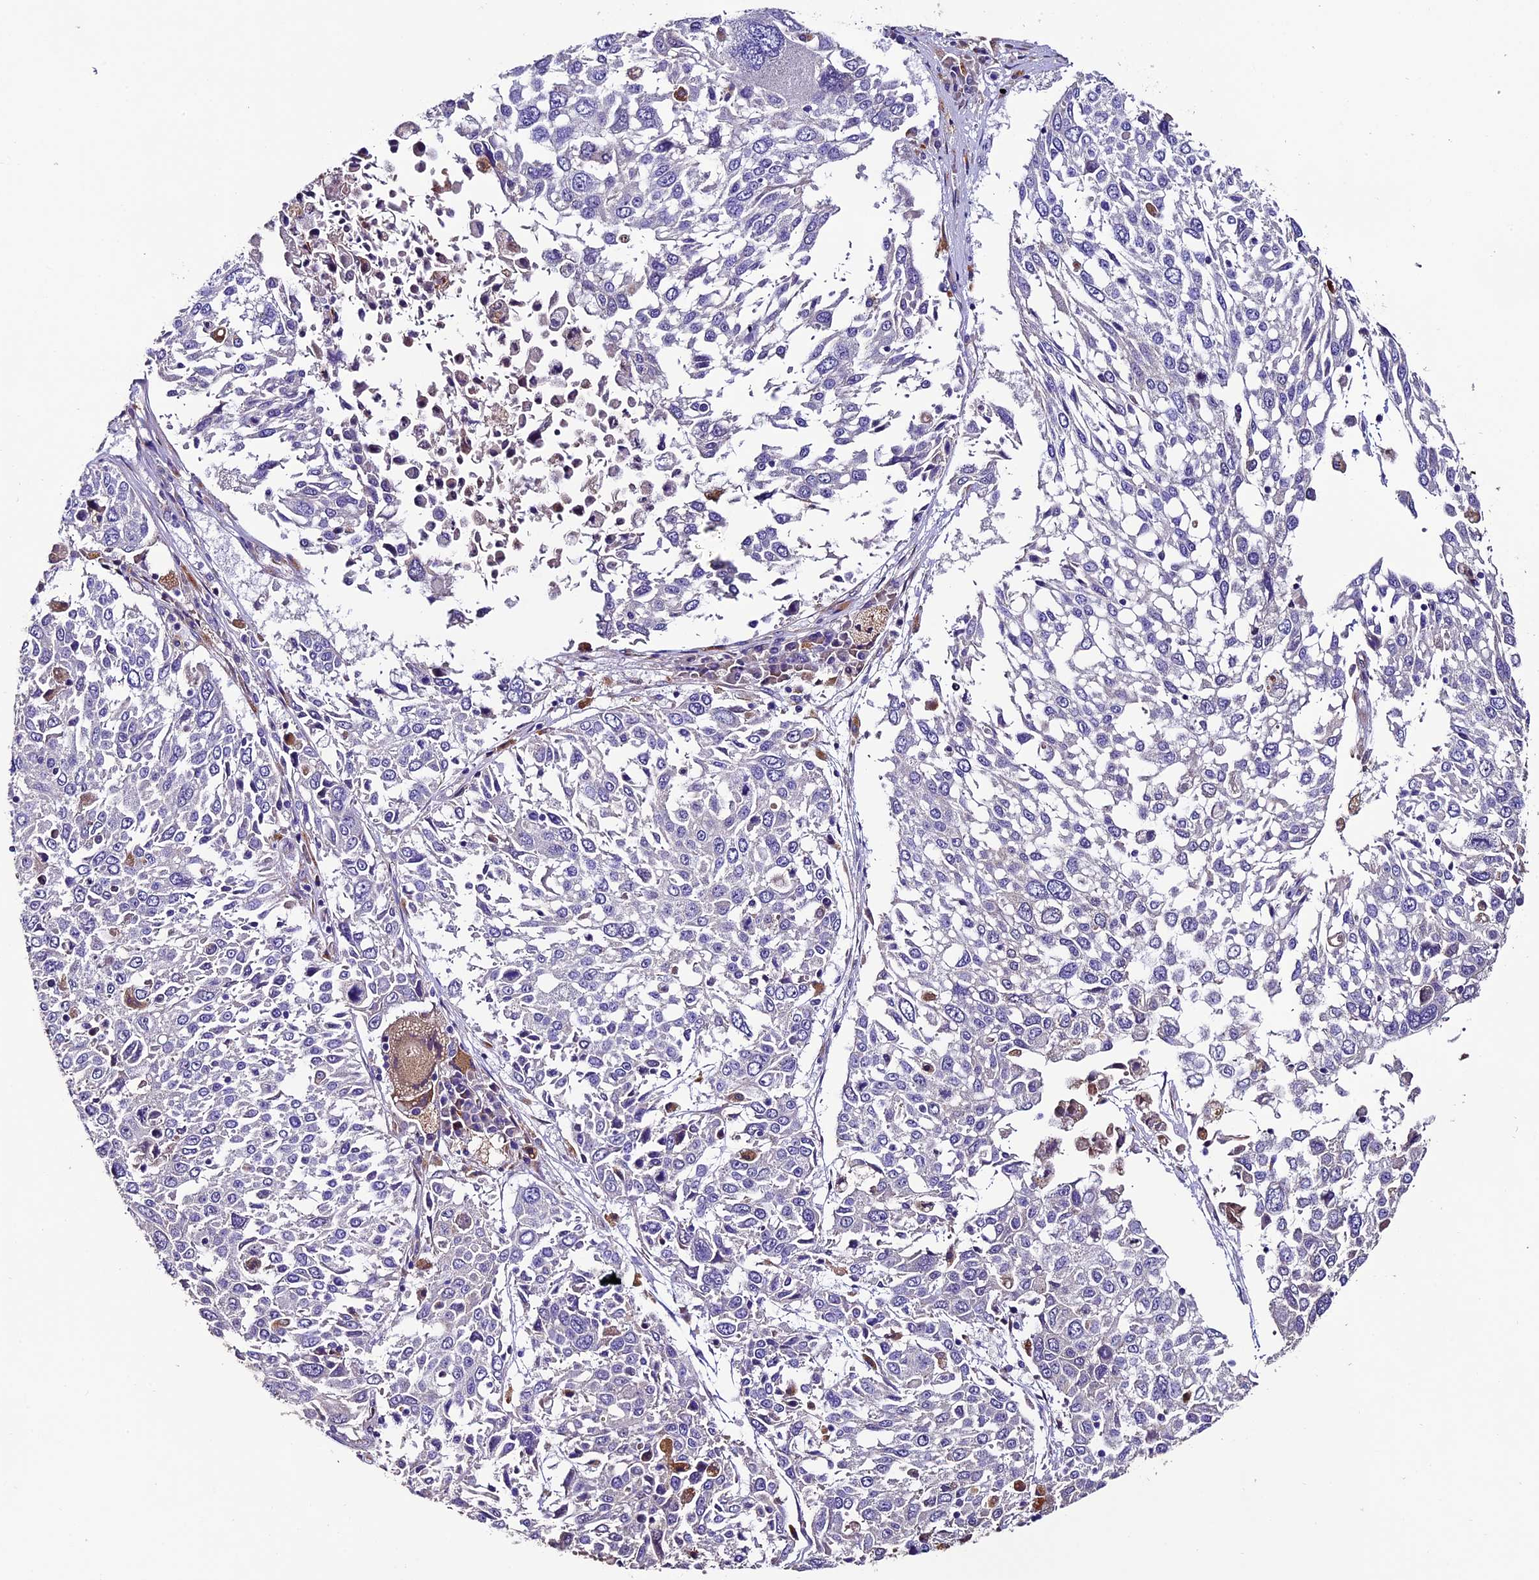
{"staining": {"intensity": "negative", "quantity": "none", "location": "none"}, "tissue": "lung cancer", "cell_type": "Tumor cells", "image_type": "cancer", "snomed": [{"axis": "morphology", "description": "Squamous cell carcinoma, NOS"}, {"axis": "topography", "description": "Lung"}], "caption": "Immunohistochemistry (IHC) micrograph of lung squamous cell carcinoma stained for a protein (brown), which demonstrates no positivity in tumor cells.", "gene": "CLN5", "patient": {"sex": "male", "age": 65}}